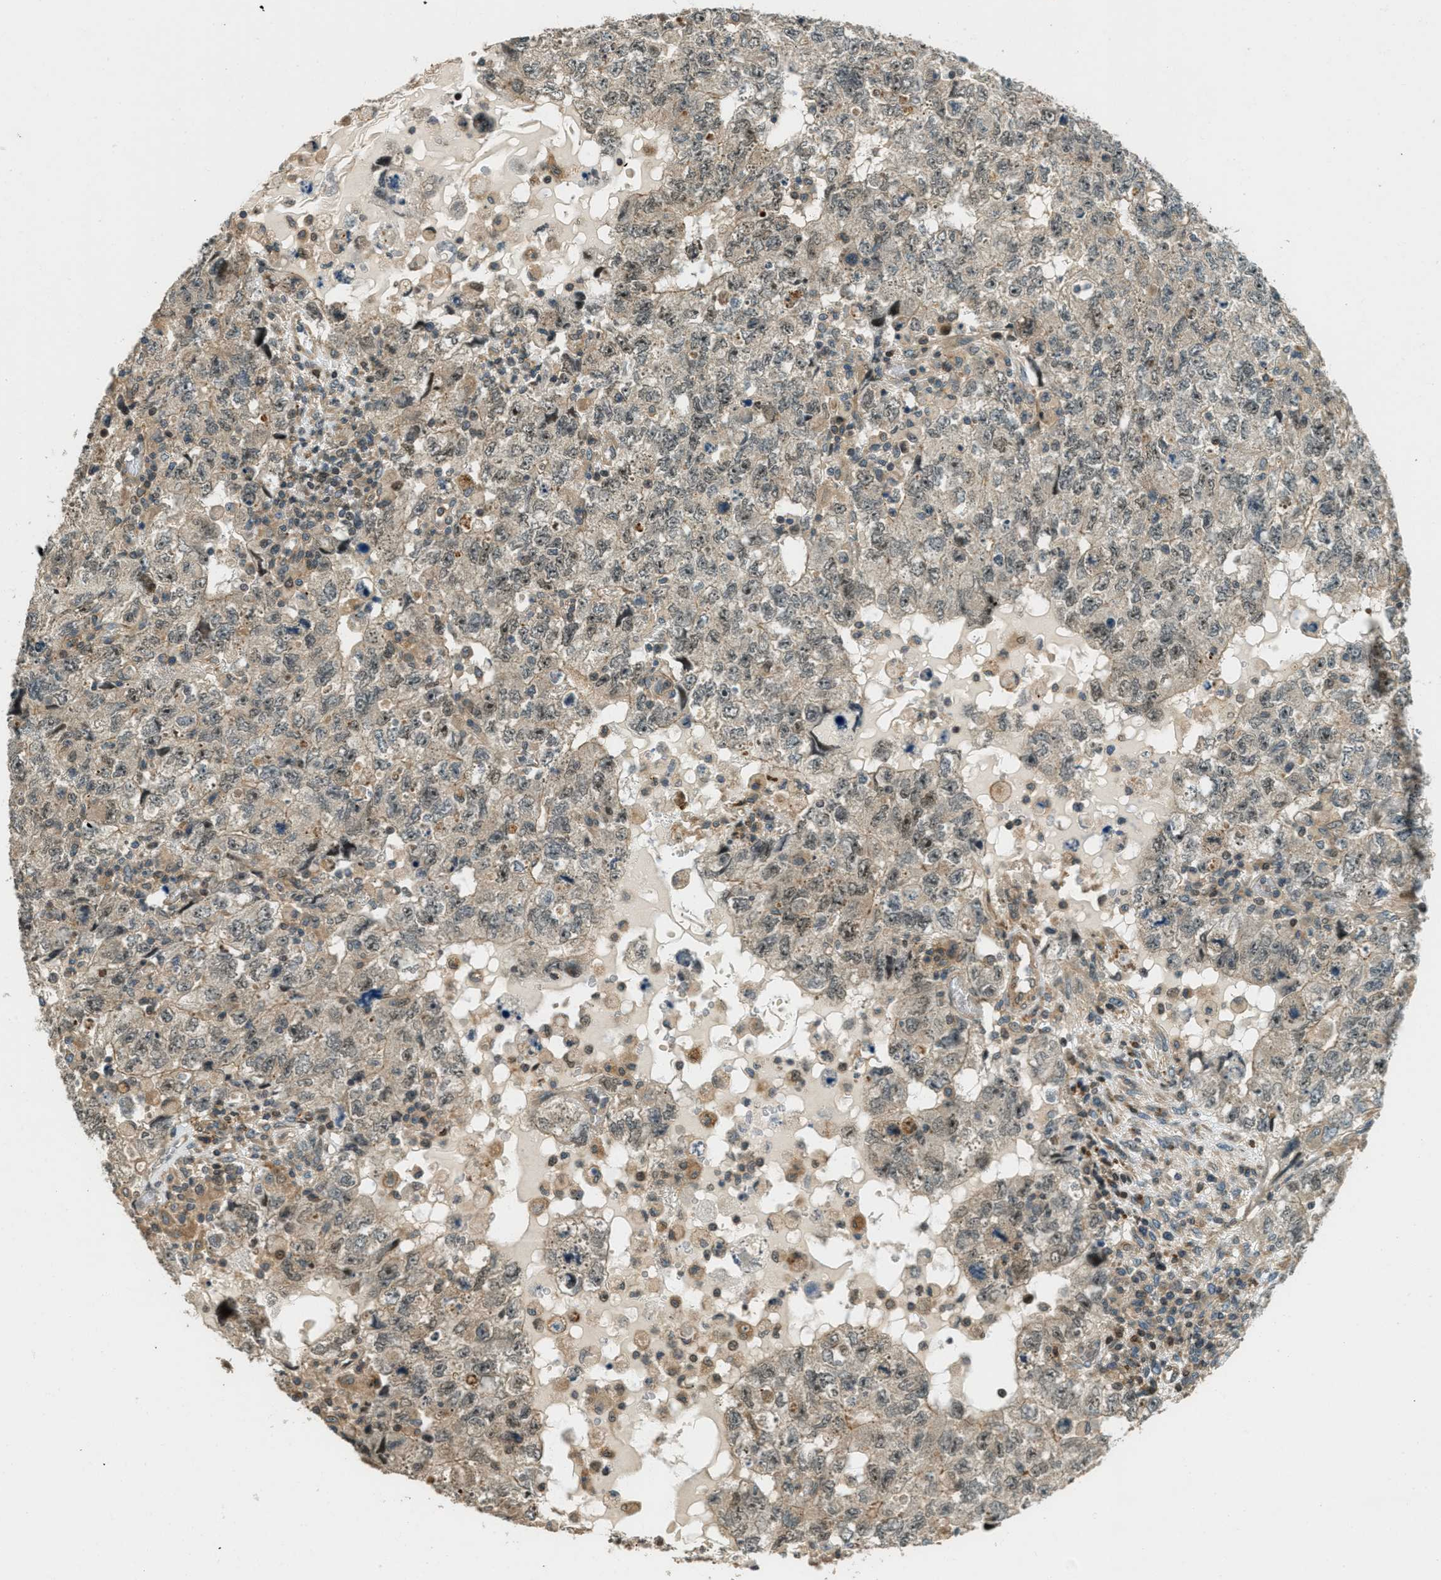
{"staining": {"intensity": "moderate", "quantity": ">75%", "location": "cytoplasmic/membranous"}, "tissue": "testis cancer", "cell_type": "Tumor cells", "image_type": "cancer", "snomed": [{"axis": "morphology", "description": "Seminoma, NOS"}, {"axis": "topography", "description": "Testis"}], "caption": "The photomicrograph shows staining of testis cancer (seminoma), revealing moderate cytoplasmic/membranous protein positivity (brown color) within tumor cells.", "gene": "PTPN23", "patient": {"sex": "male", "age": 22}}